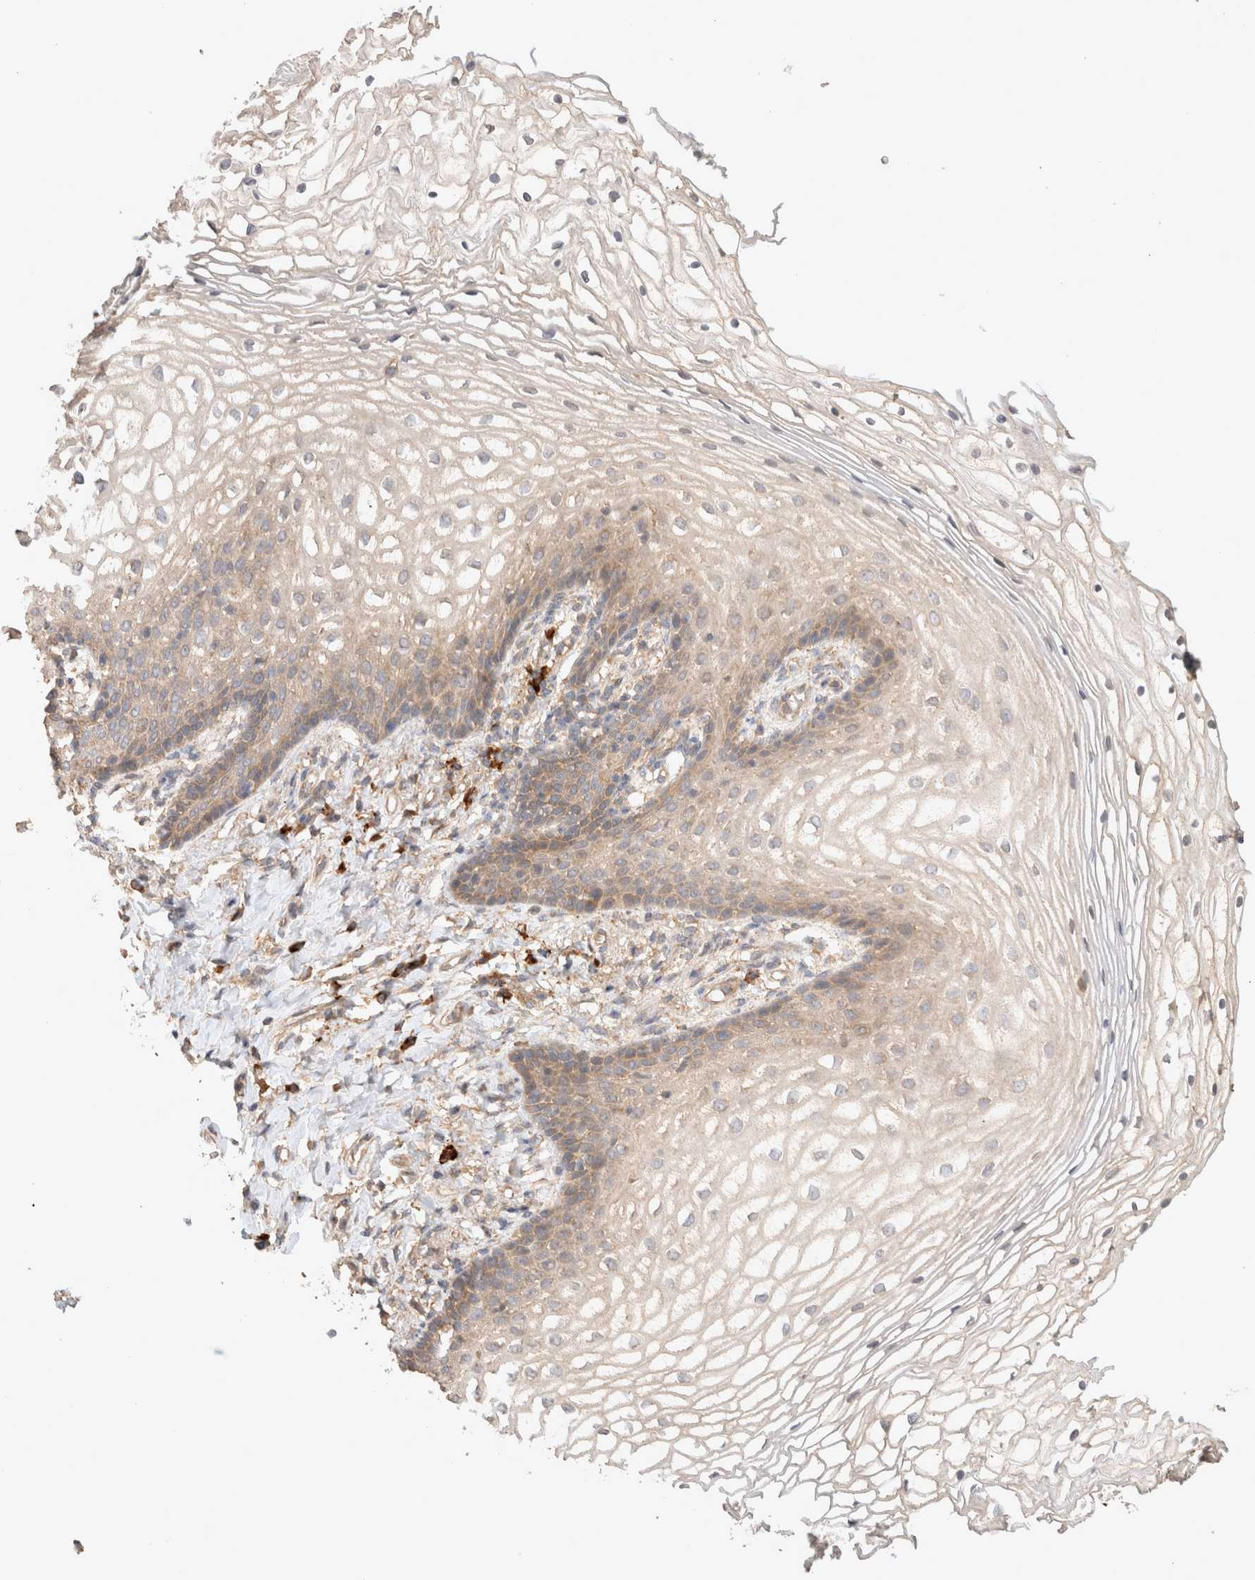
{"staining": {"intensity": "moderate", "quantity": "<25%", "location": "cytoplasmic/membranous"}, "tissue": "vagina", "cell_type": "Squamous epithelial cells", "image_type": "normal", "snomed": [{"axis": "morphology", "description": "Normal tissue, NOS"}, {"axis": "topography", "description": "Vagina"}], "caption": "High-power microscopy captured an immunohistochemistry (IHC) histopathology image of unremarkable vagina, revealing moderate cytoplasmic/membranous expression in approximately <25% of squamous epithelial cells.", "gene": "HROB", "patient": {"sex": "female", "age": 60}}